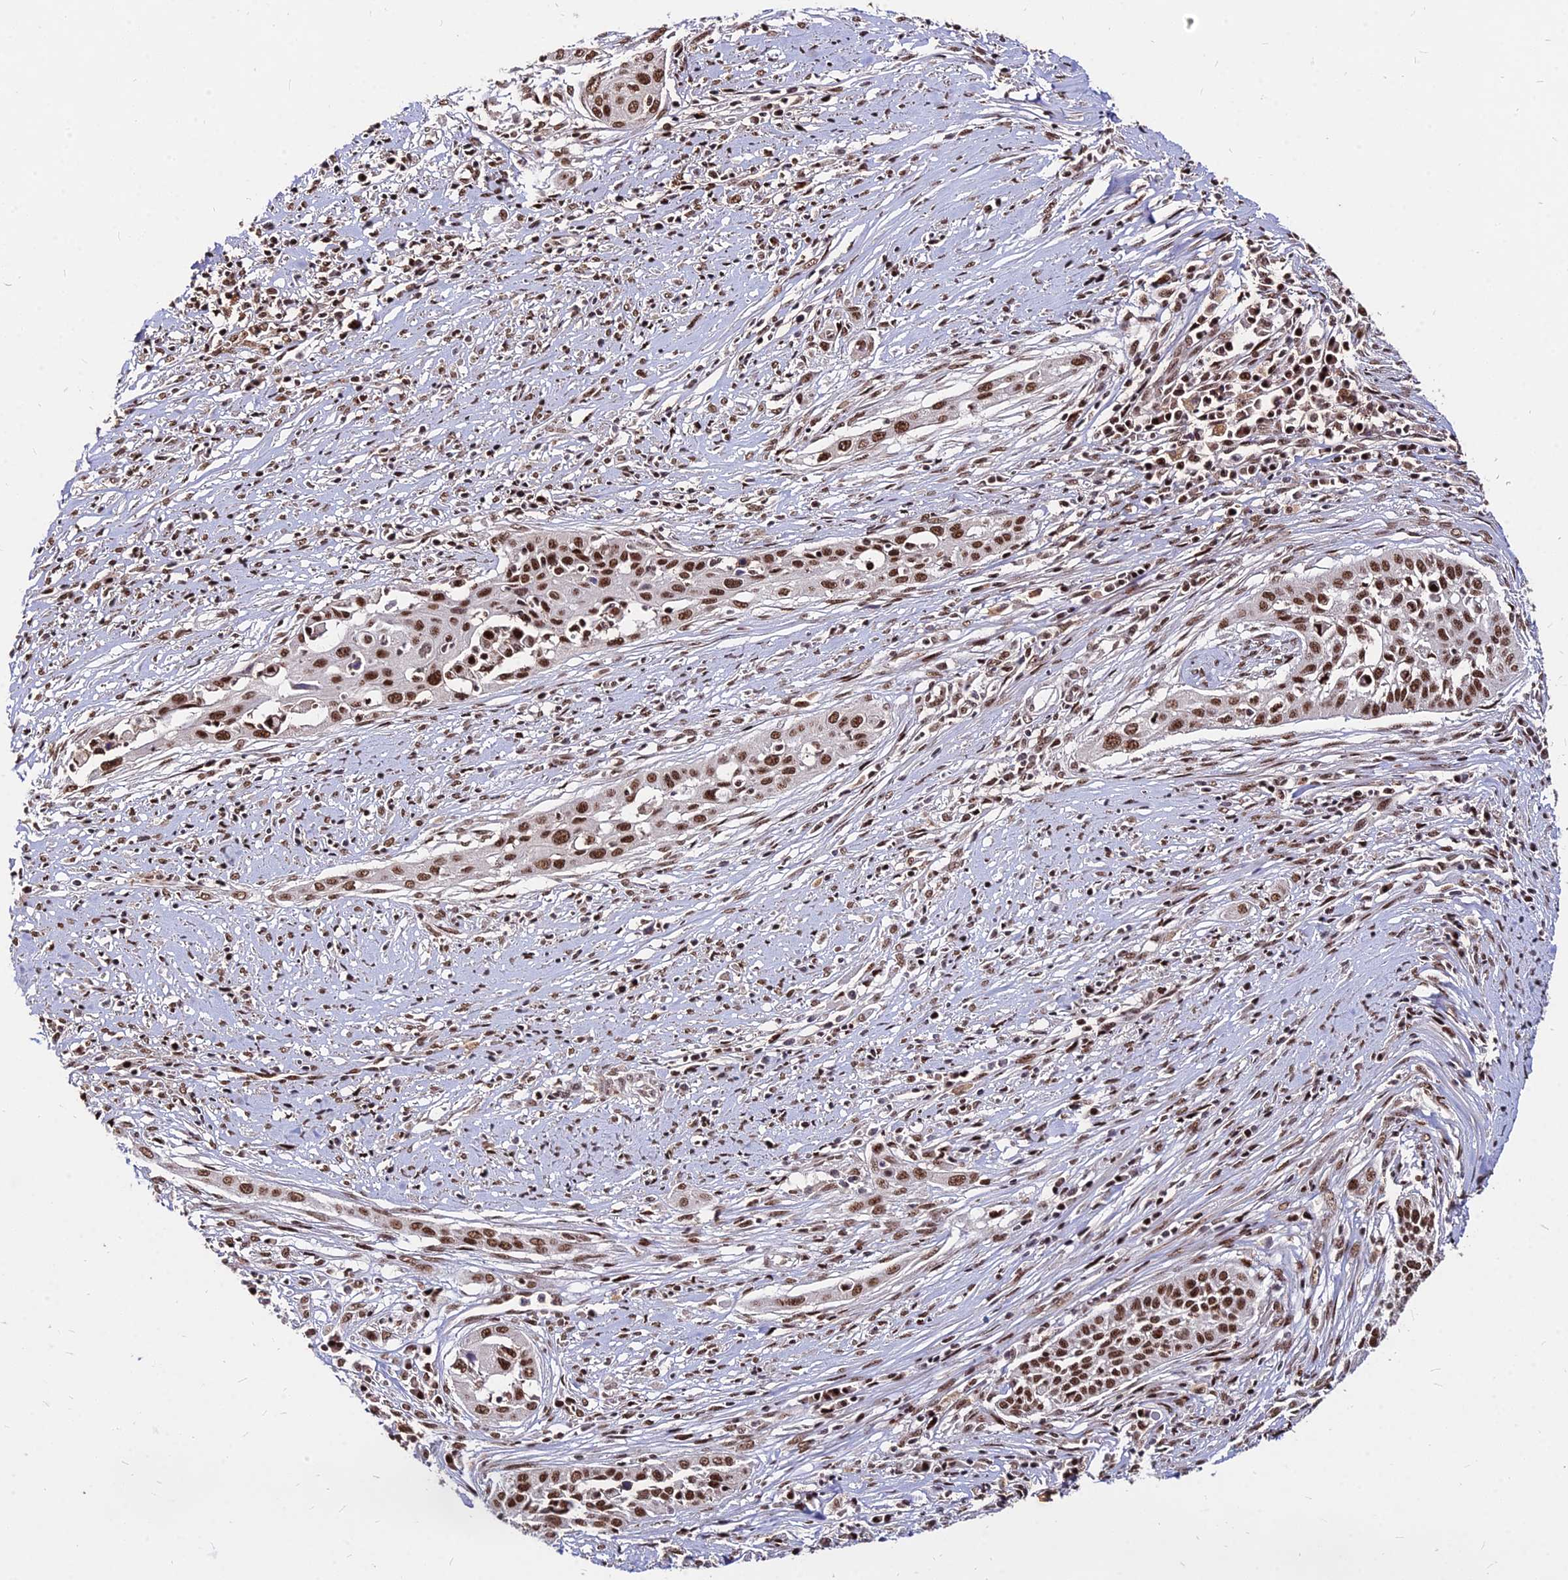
{"staining": {"intensity": "strong", "quantity": ">75%", "location": "nuclear"}, "tissue": "cervical cancer", "cell_type": "Tumor cells", "image_type": "cancer", "snomed": [{"axis": "morphology", "description": "Squamous cell carcinoma, NOS"}, {"axis": "topography", "description": "Cervix"}], "caption": "Strong nuclear positivity is identified in approximately >75% of tumor cells in cervical squamous cell carcinoma. (DAB (3,3'-diaminobenzidine) = brown stain, brightfield microscopy at high magnification).", "gene": "ZBED4", "patient": {"sex": "female", "age": 34}}